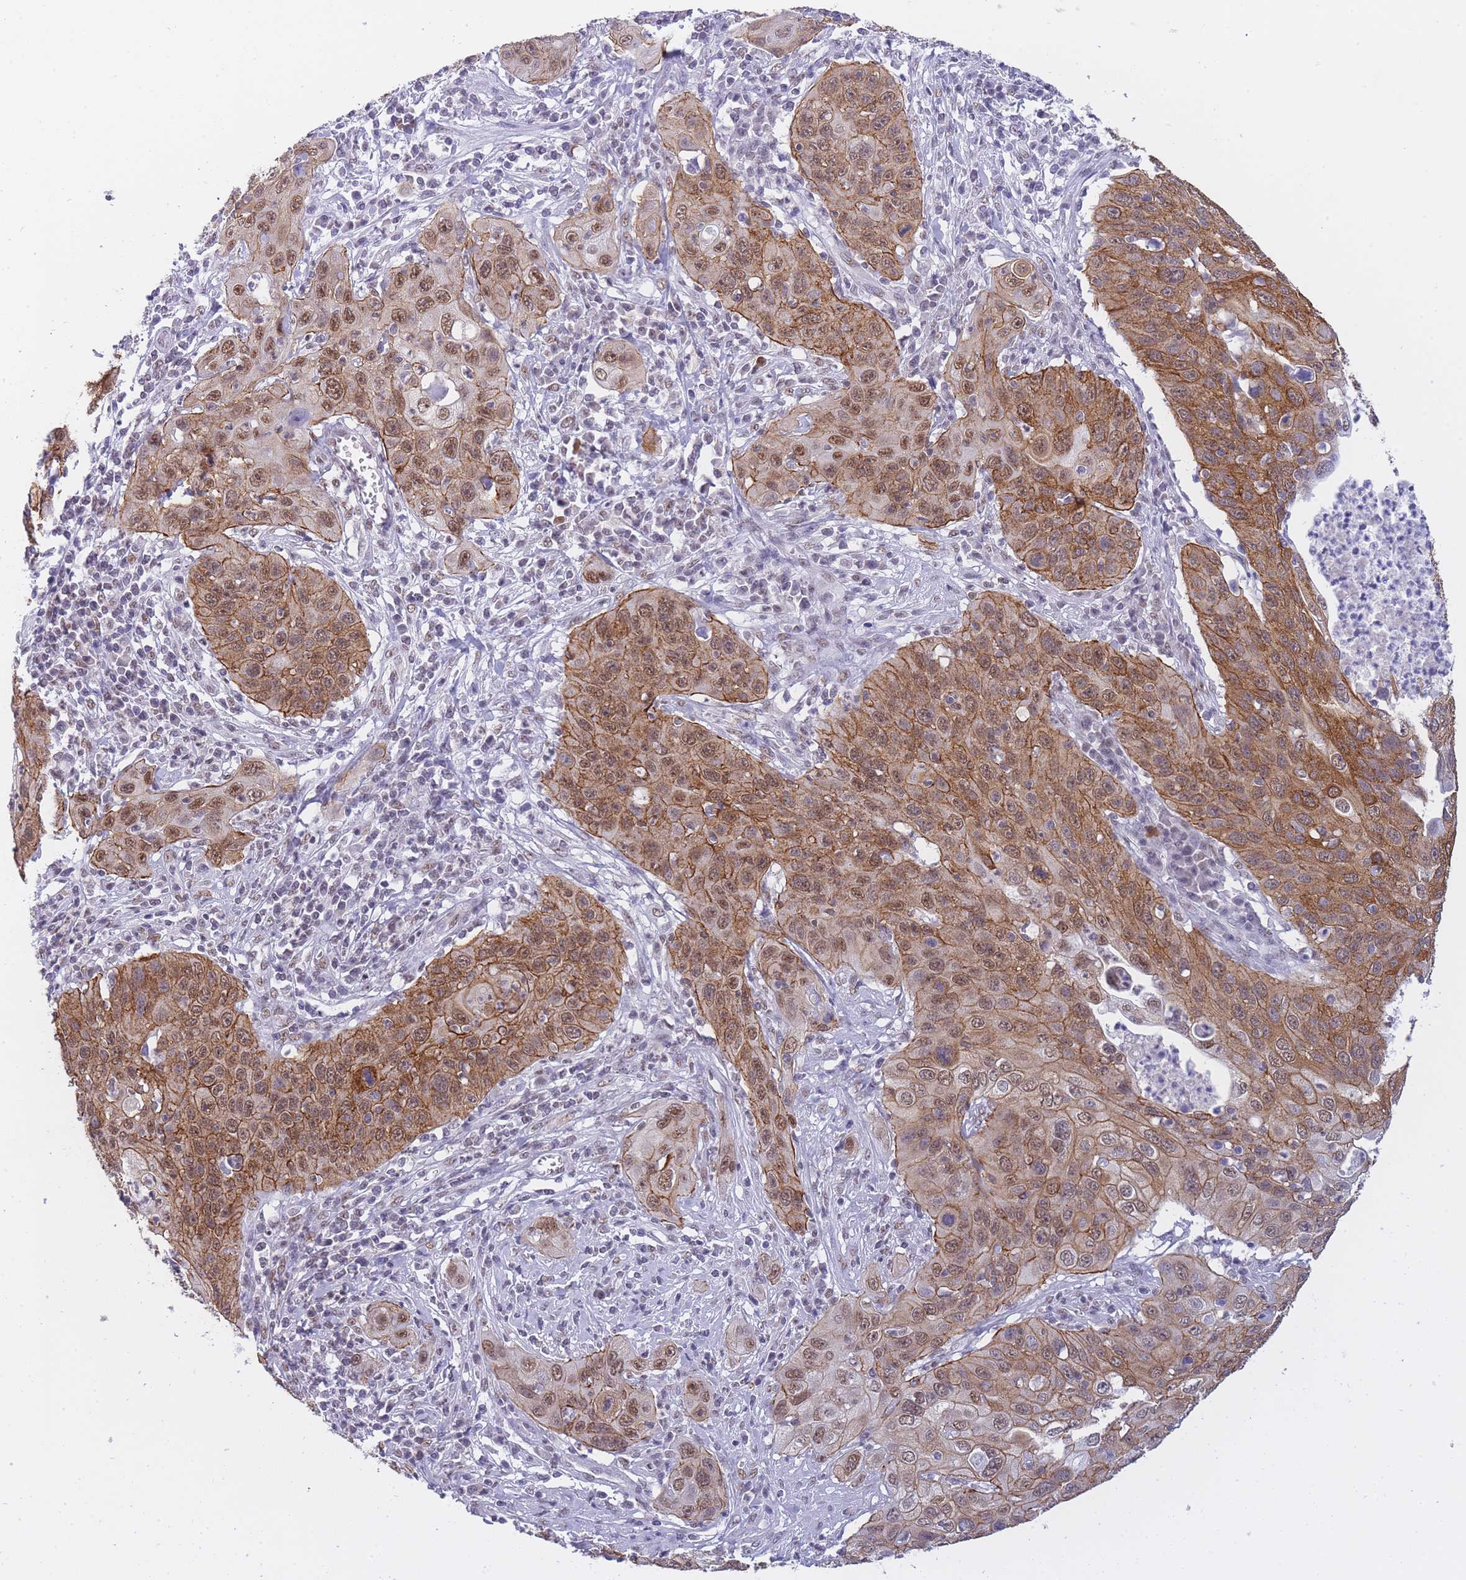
{"staining": {"intensity": "strong", "quantity": ">75%", "location": "cytoplasmic/membranous,nuclear"}, "tissue": "cervical cancer", "cell_type": "Tumor cells", "image_type": "cancer", "snomed": [{"axis": "morphology", "description": "Squamous cell carcinoma, NOS"}, {"axis": "topography", "description": "Cervix"}], "caption": "This photomicrograph reveals immunohistochemistry staining of human squamous cell carcinoma (cervical), with high strong cytoplasmic/membranous and nuclear staining in approximately >75% of tumor cells.", "gene": "FRAT2", "patient": {"sex": "female", "age": 36}}